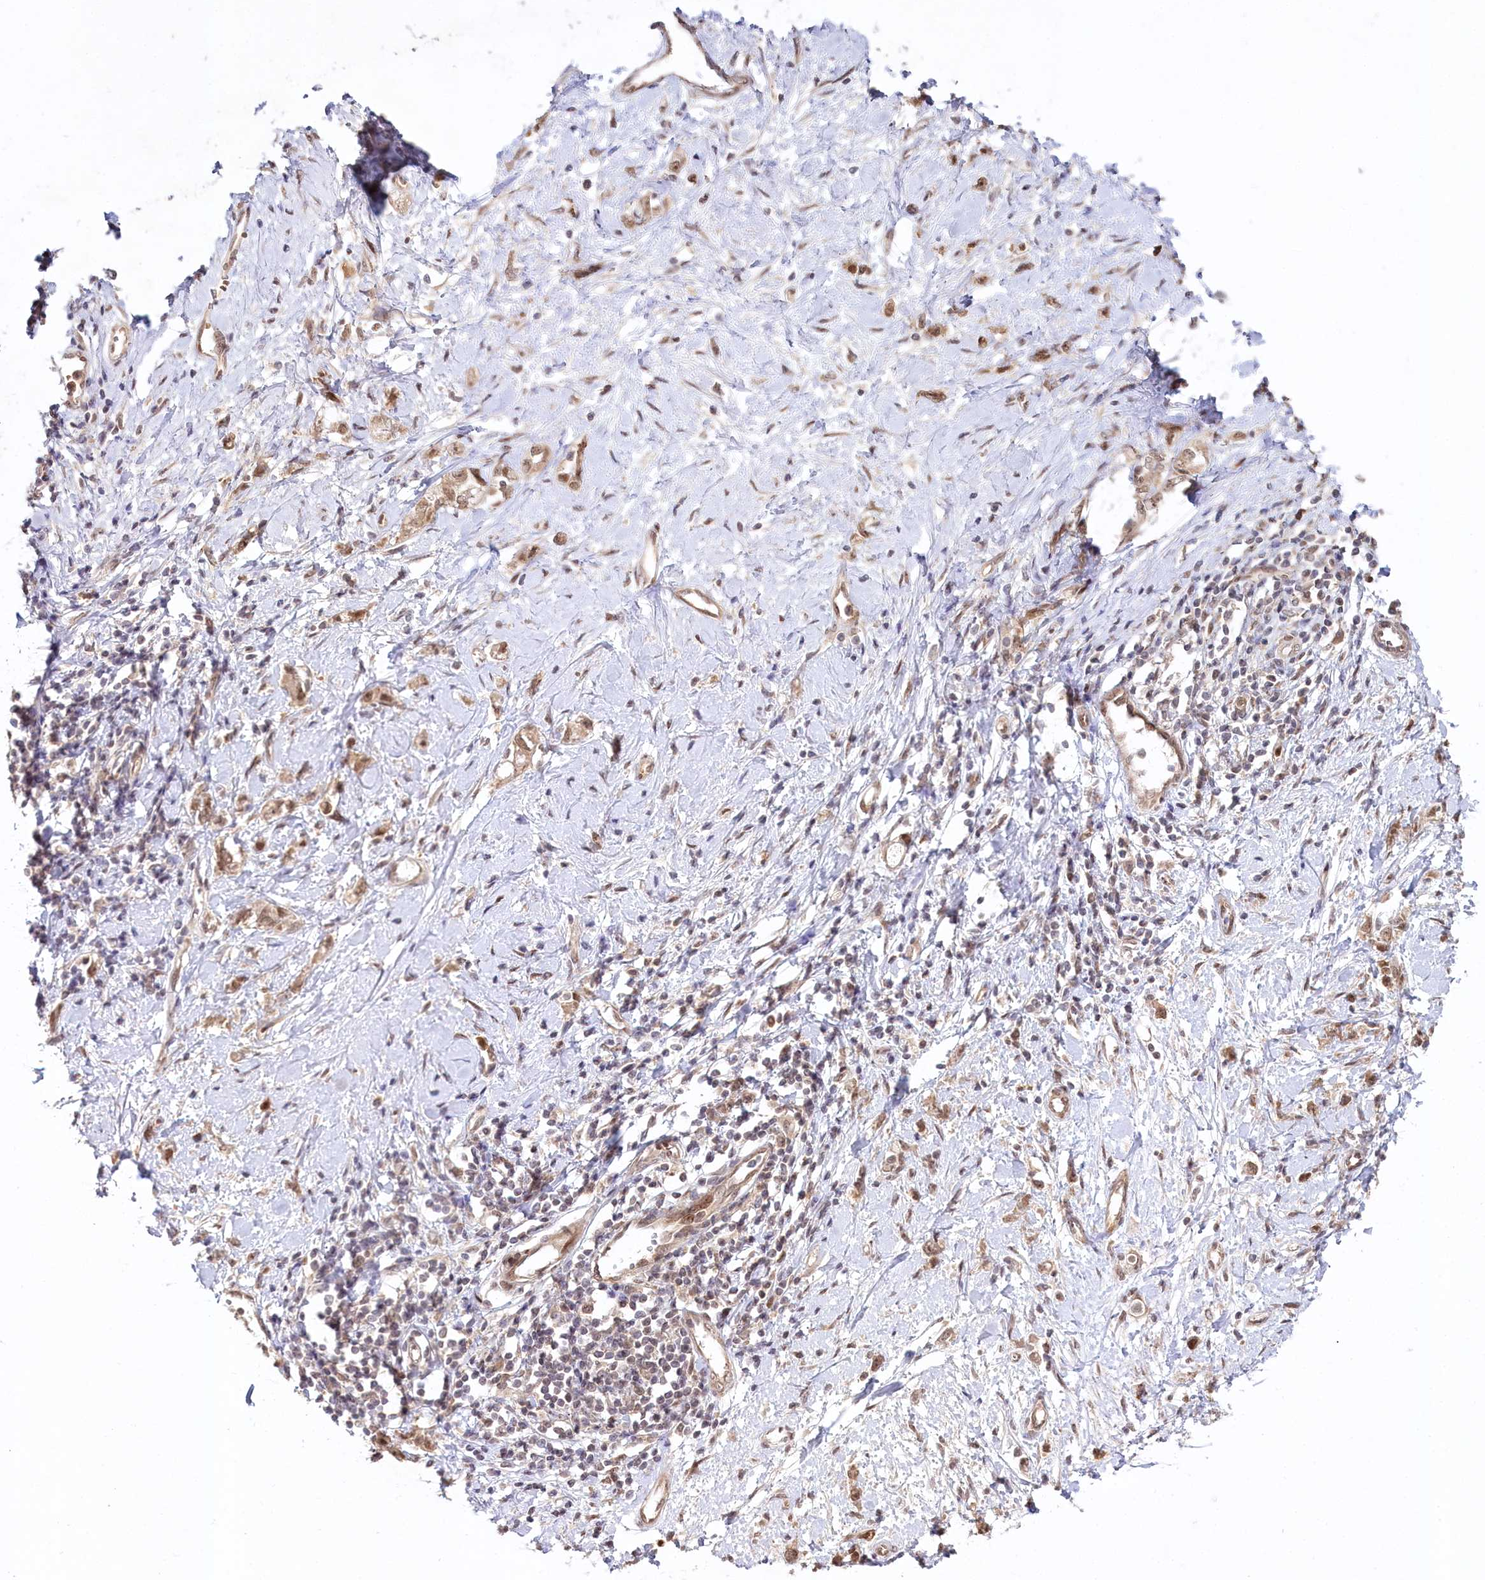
{"staining": {"intensity": "moderate", "quantity": ">75%", "location": "nuclear"}, "tissue": "stomach cancer", "cell_type": "Tumor cells", "image_type": "cancer", "snomed": [{"axis": "morphology", "description": "Adenocarcinoma, NOS"}, {"axis": "topography", "description": "Stomach"}], "caption": "This histopathology image exhibits stomach adenocarcinoma stained with immunohistochemistry to label a protein in brown. The nuclear of tumor cells show moderate positivity for the protein. Nuclei are counter-stained blue.", "gene": "CCDC65", "patient": {"sex": "female", "age": 76}}